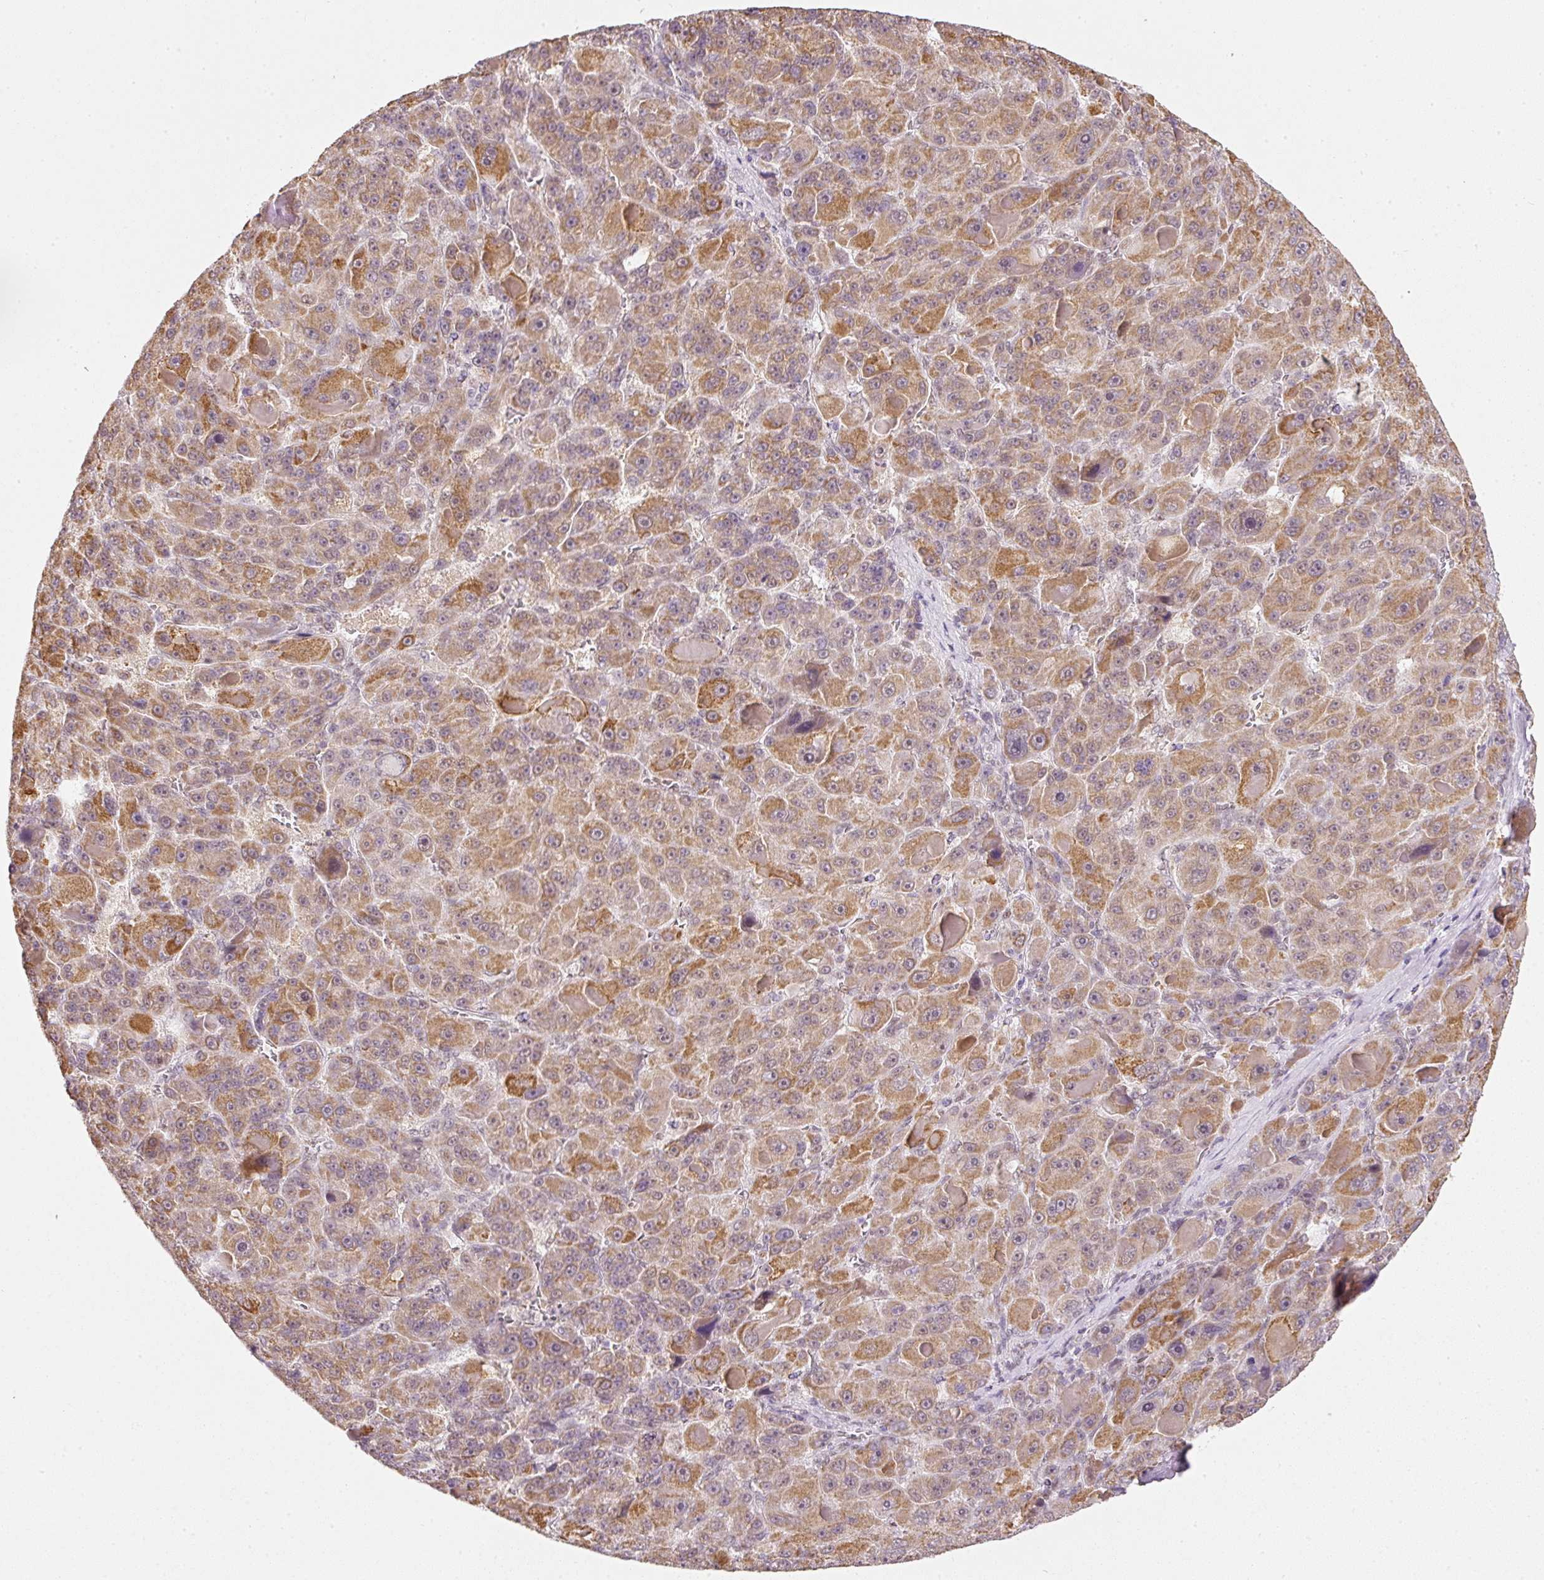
{"staining": {"intensity": "moderate", "quantity": ">75%", "location": "cytoplasmic/membranous"}, "tissue": "liver cancer", "cell_type": "Tumor cells", "image_type": "cancer", "snomed": [{"axis": "morphology", "description": "Carcinoma, Hepatocellular, NOS"}, {"axis": "topography", "description": "Liver"}], "caption": "Protein expression by immunohistochemistry (IHC) displays moderate cytoplasmic/membranous positivity in approximately >75% of tumor cells in liver cancer (hepatocellular carcinoma).", "gene": "FSTL3", "patient": {"sex": "male", "age": 76}}